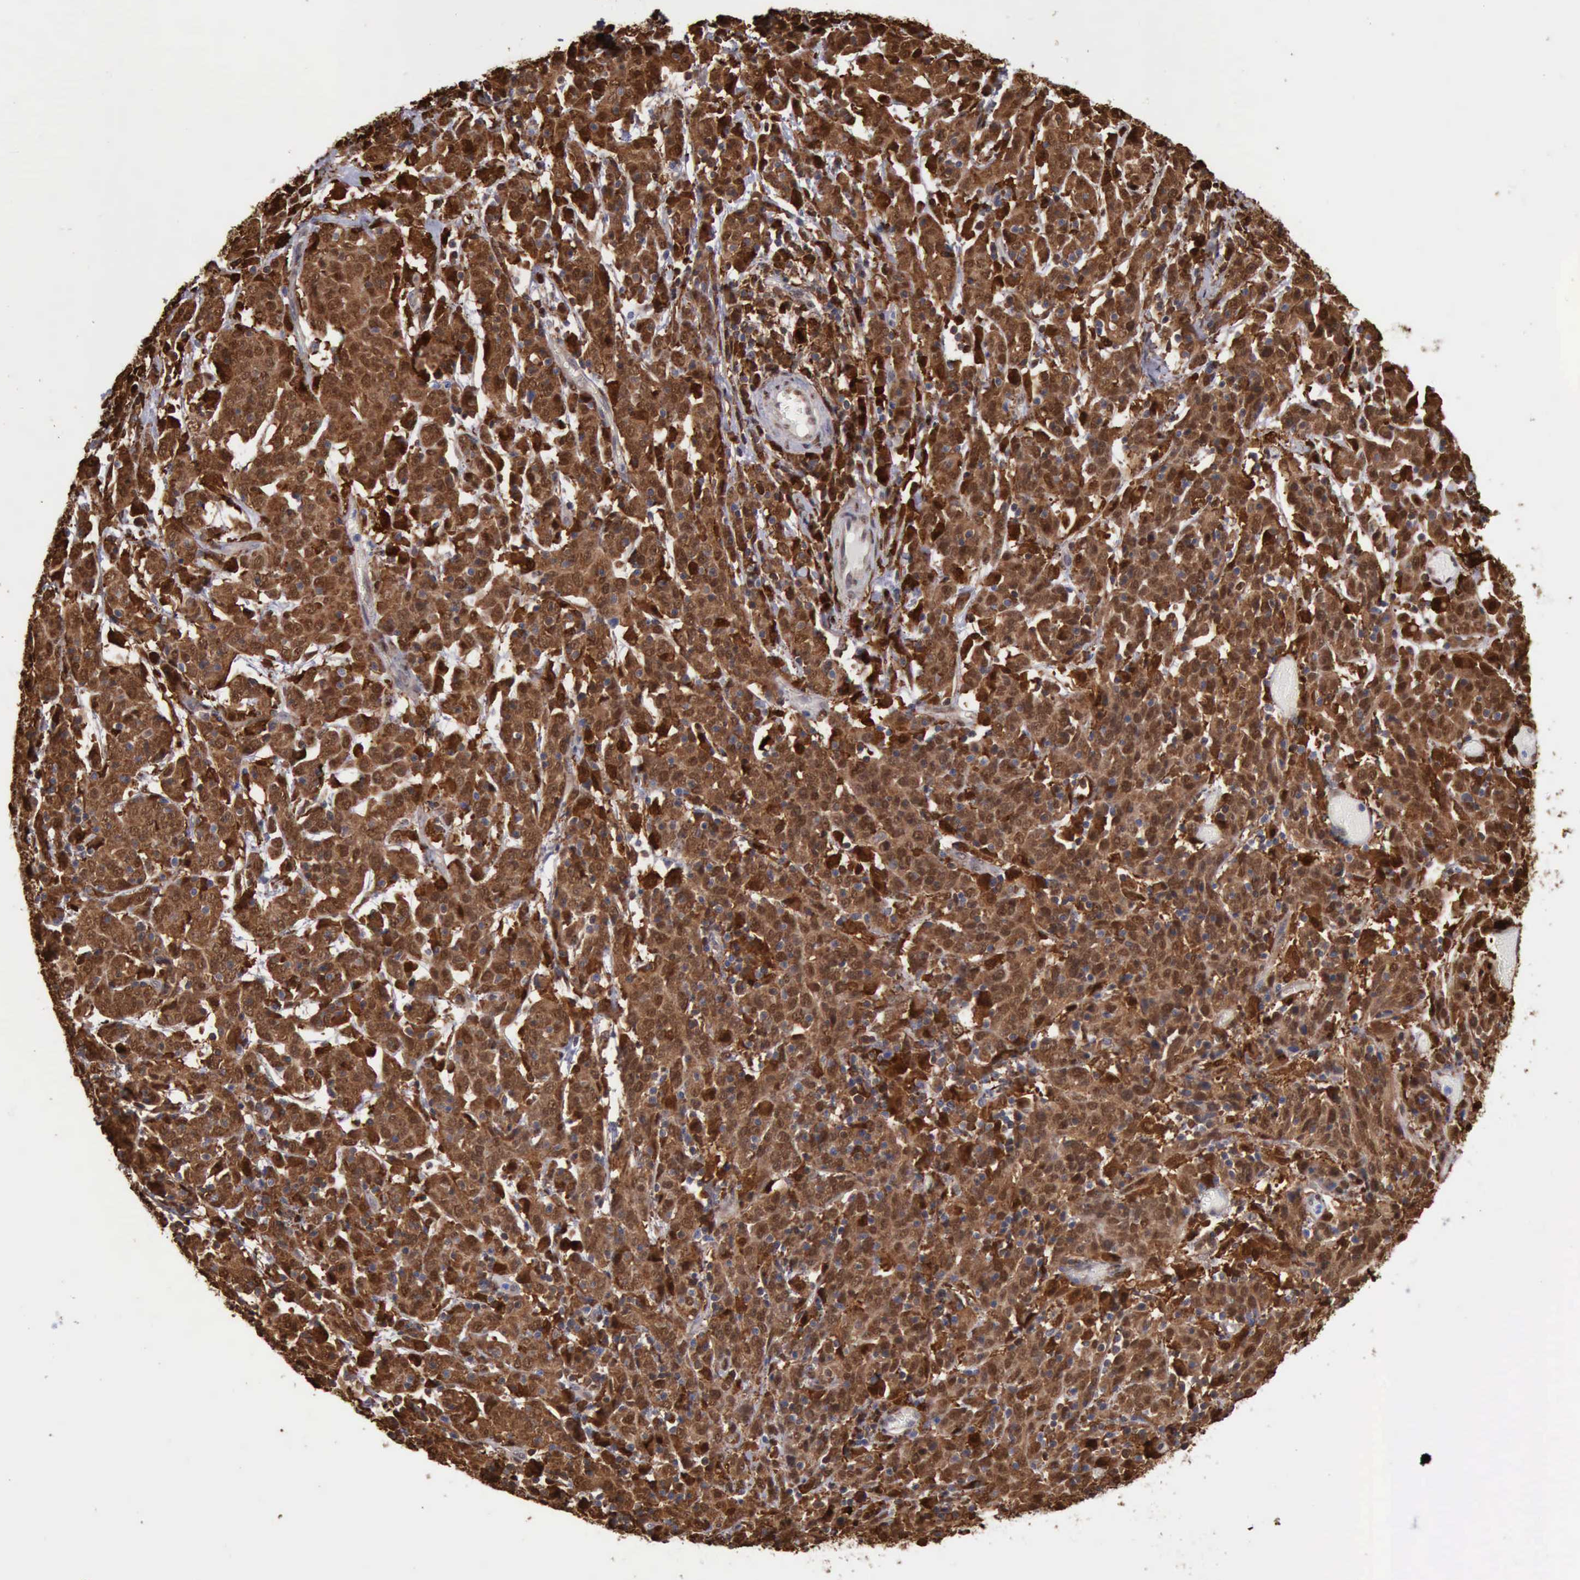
{"staining": {"intensity": "moderate", "quantity": ">75%", "location": "cytoplasmic/membranous,nuclear"}, "tissue": "cervical cancer", "cell_type": "Tumor cells", "image_type": "cancer", "snomed": [{"axis": "morphology", "description": "Normal tissue, NOS"}, {"axis": "morphology", "description": "Squamous cell carcinoma, NOS"}, {"axis": "topography", "description": "Cervix"}], "caption": "Immunohistochemical staining of human squamous cell carcinoma (cervical) exhibits medium levels of moderate cytoplasmic/membranous and nuclear expression in approximately >75% of tumor cells. The protein of interest is shown in brown color, while the nuclei are stained blue.", "gene": "STAT1", "patient": {"sex": "female", "age": 67}}